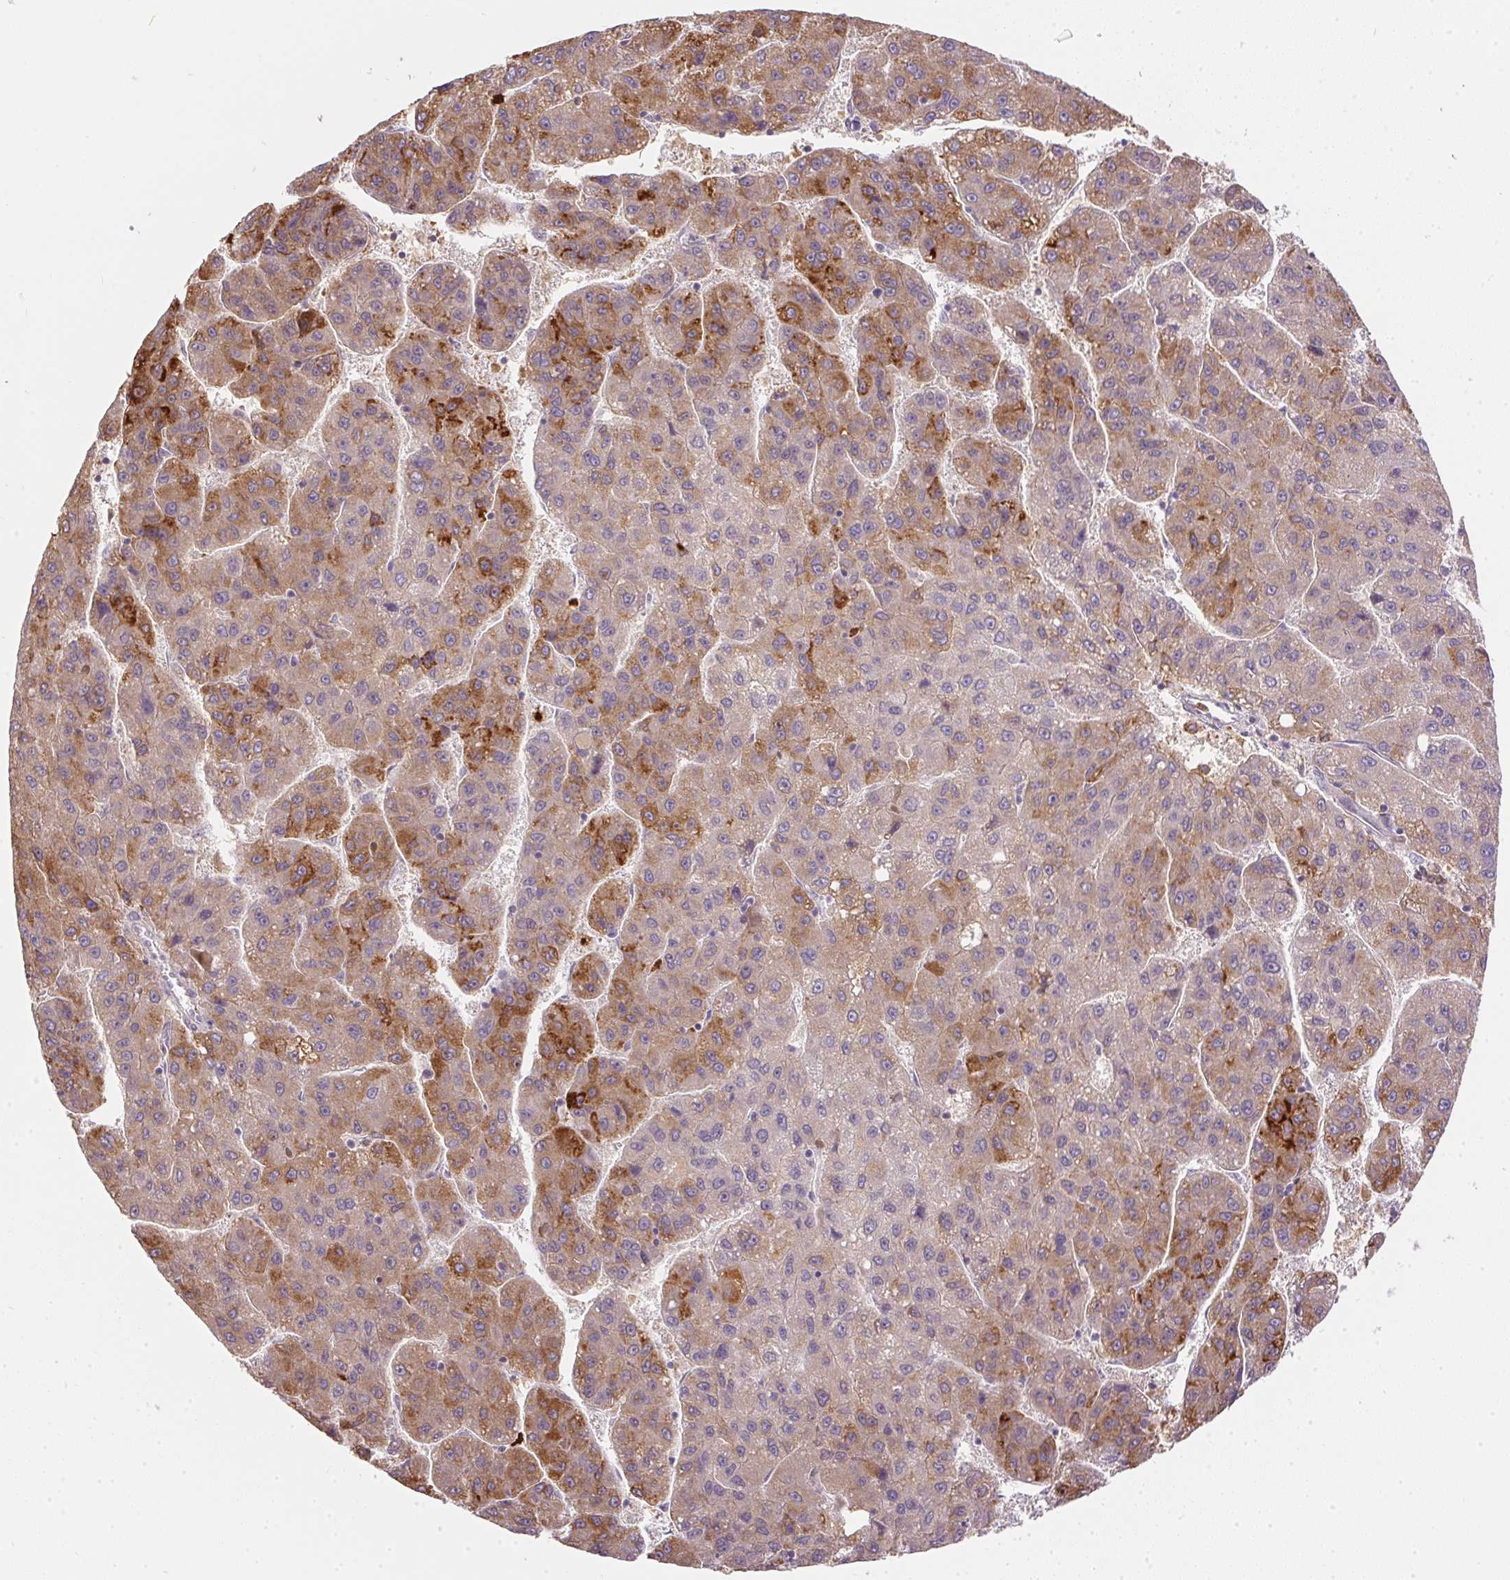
{"staining": {"intensity": "moderate", "quantity": "25%-75%", "location": "cytoplasmic/membranous"}, "tissue": "liver cancer", "cell_type": "Tumor cells", "image_type": "cancer", "snomed": [{"axis": "morphology", "description": "Carcinoma, Hepatocellular, NOS"}, {"axis": "topography", "description": "Liver"}], "caption": "Human liver cancer stained with a brown dye displays moderate cytoplasmic/membranous positive staining in approximately 25%-75% of tumor cells.", "gene": "ORM1", "patient": {"sex": "female", "age": 82}}